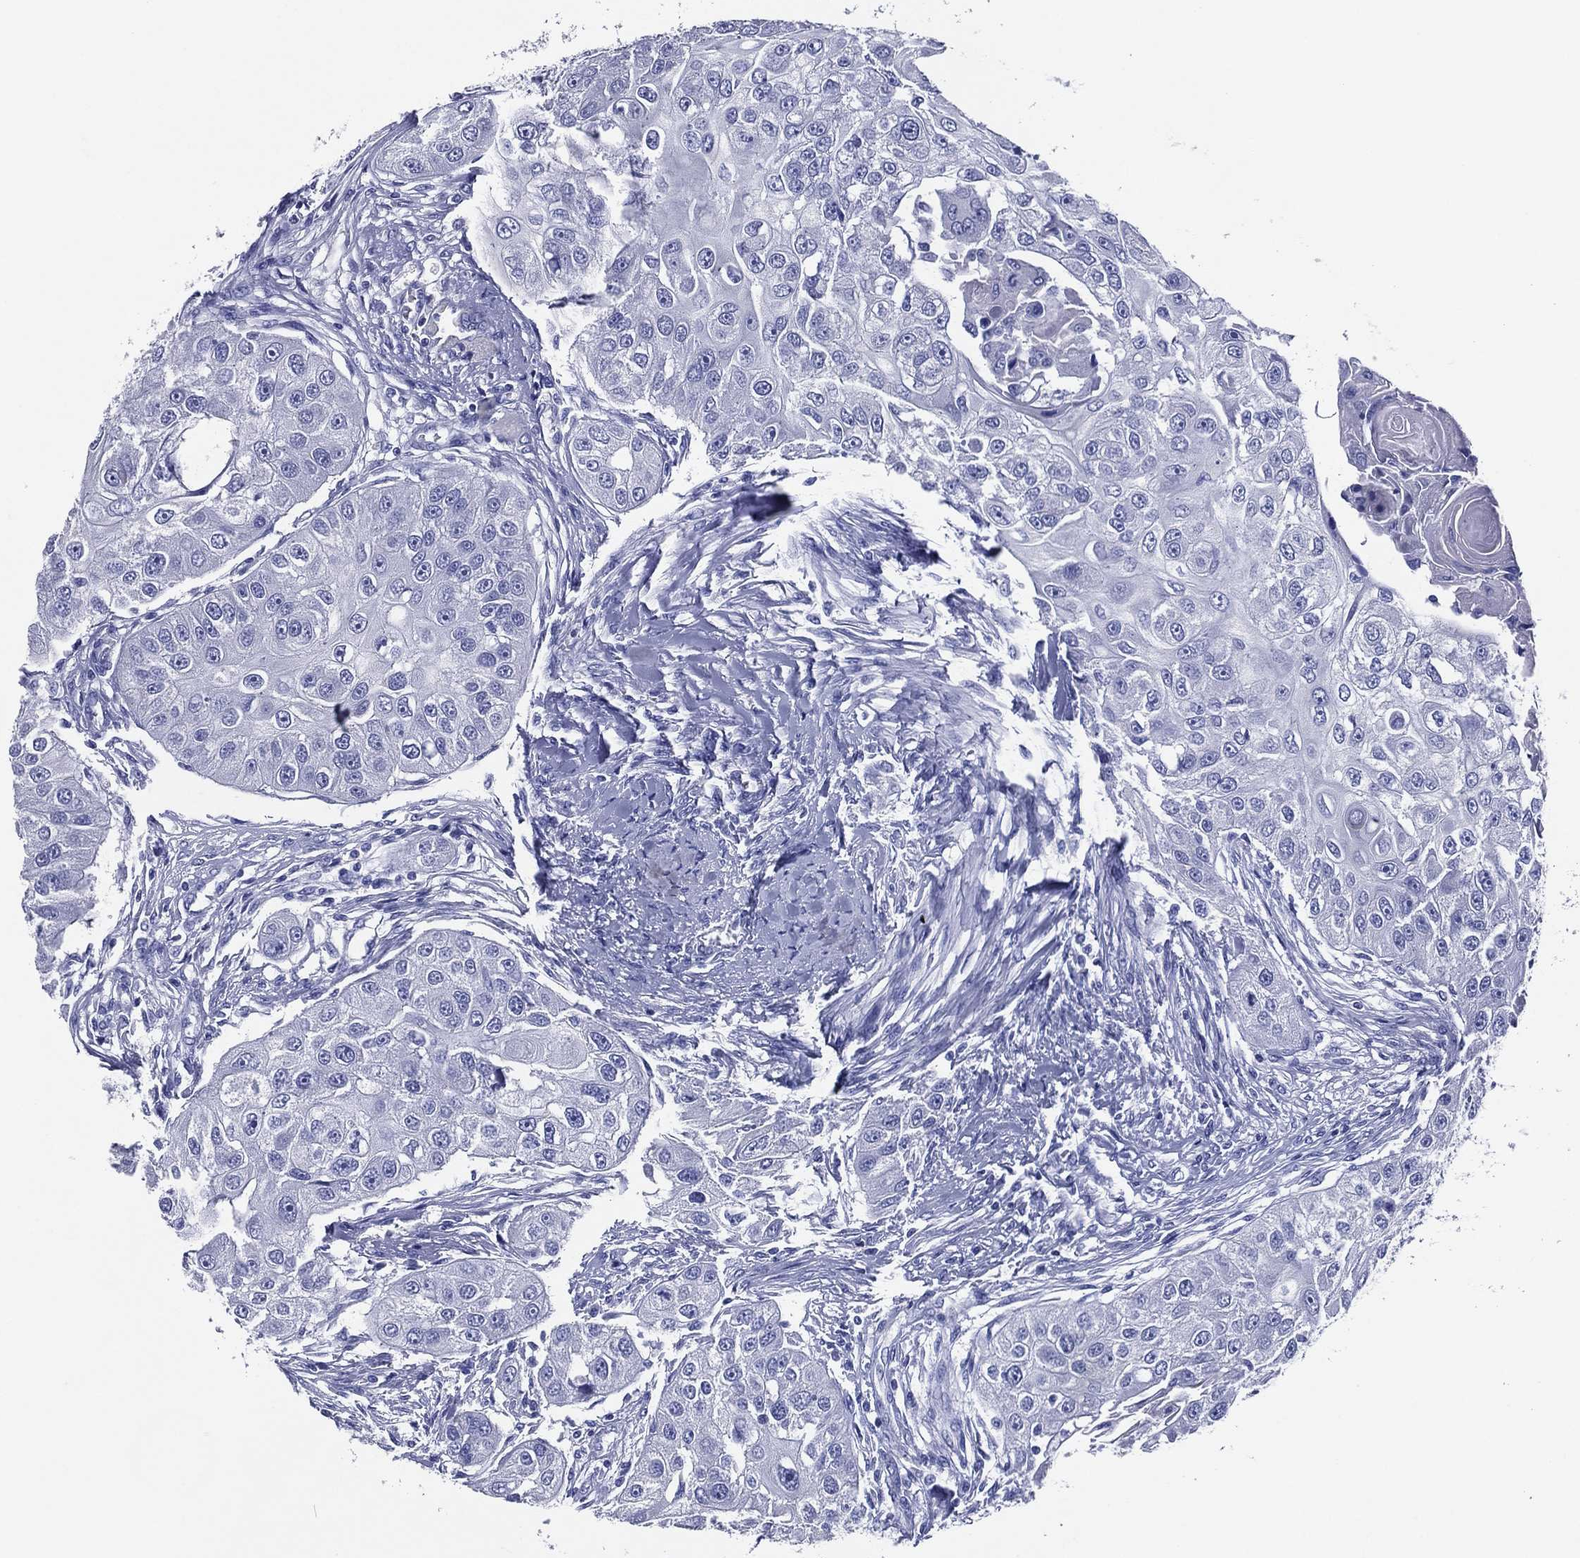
{"staining": {"intensity": "negative", "quantity": "none", "location": "none"}, "tissue": "head and neck cancer", "cell_type": "Tumor cells", "image_type": "cancer", "snomed": [{"axis": "morphology", "description": "Normal tissue, NOS"}, {"axis": "morphology", "description": "Squamous cell carcinoma, NOS"}, {"axis": "topography", "description": "Skeletal muscle"}, {"axis": "topography", "description": "Head-Neck"}], "caption": "This image is of squamous cell carcinoma (head and neck) stained with immunohistochemistry (IHC) to label a protein in brown with the nuclei are counter-stained blue. There is no expression in tumor cells.", "gene": "ACE2", "patient": {"sex": "male", "age": 51}}